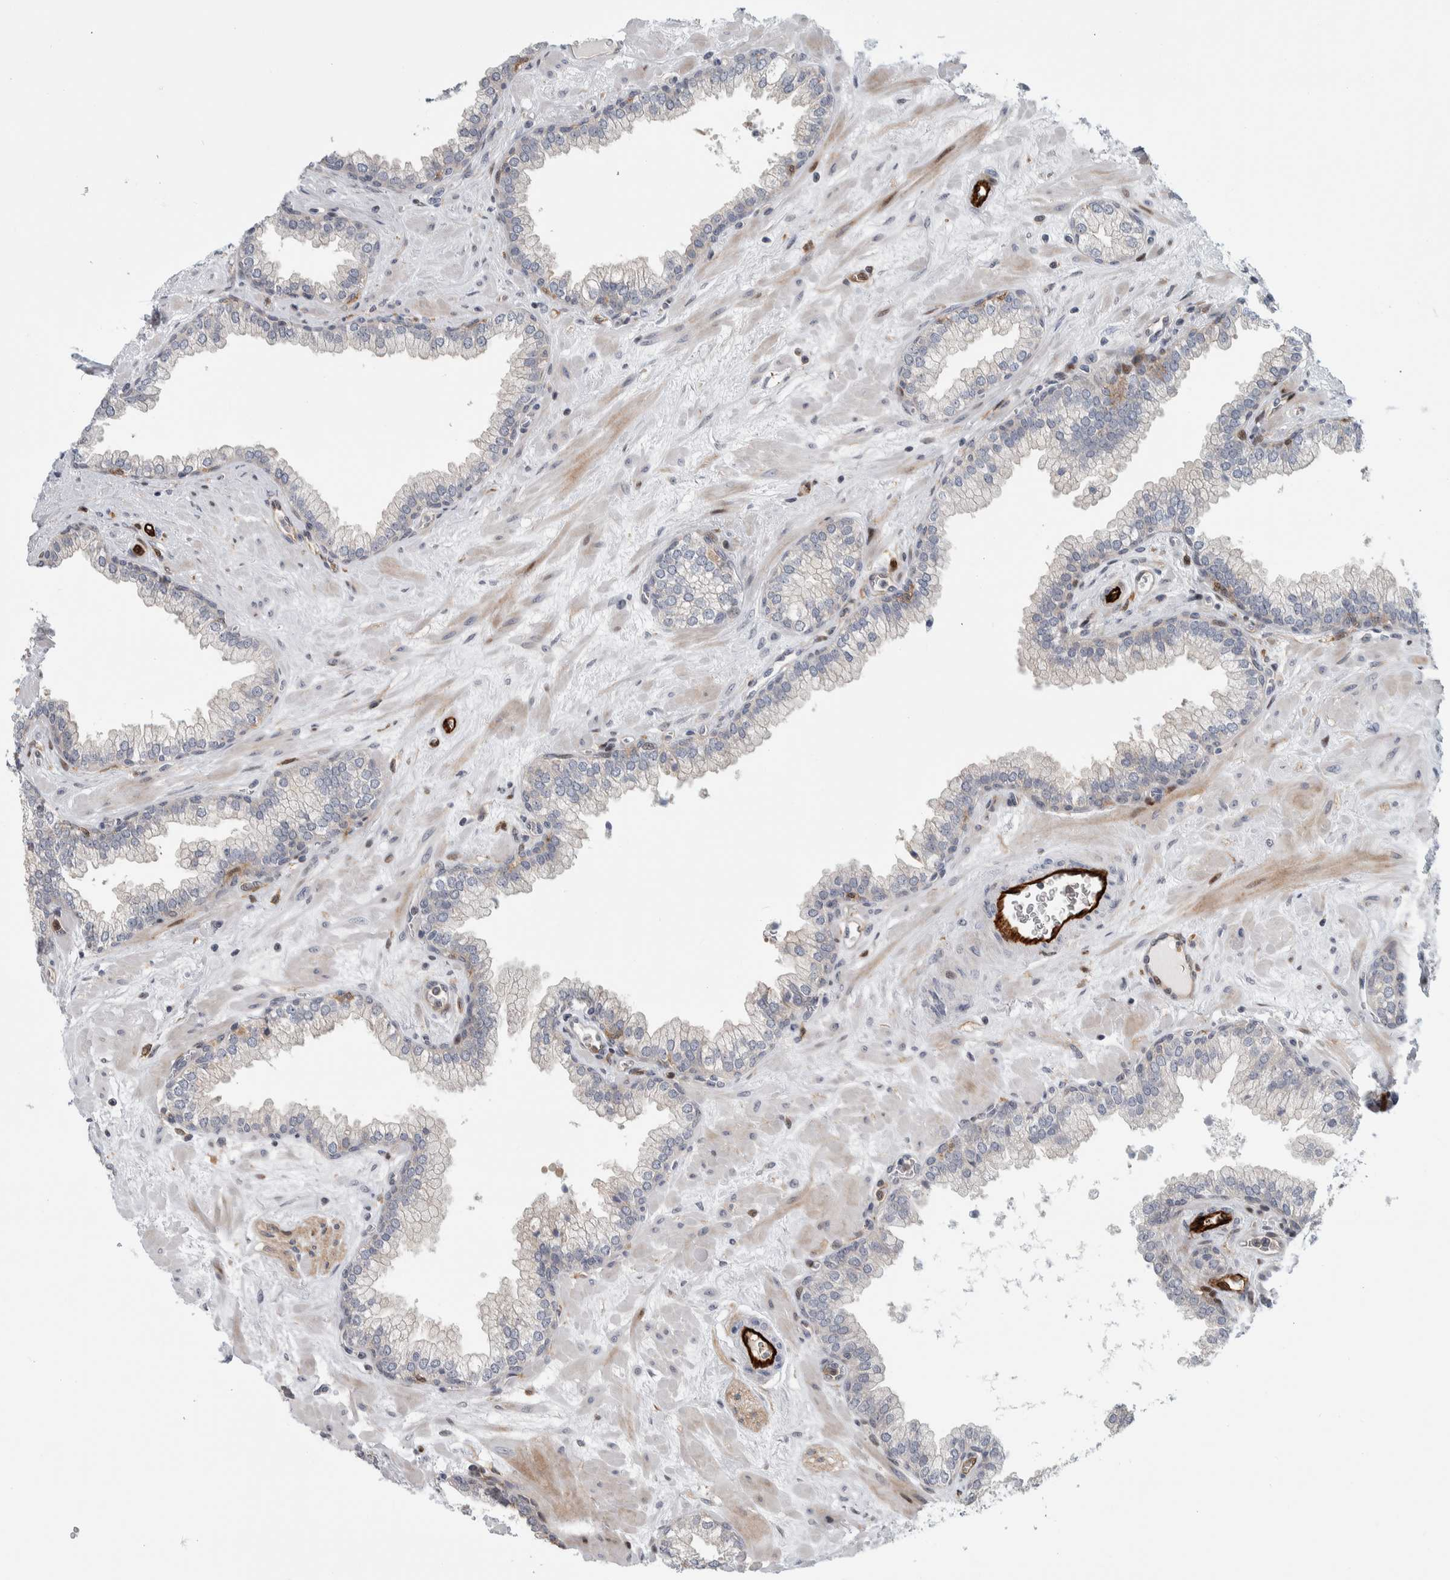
{"staining": {"intensity": "negative", "quantity": "none", "location": "none"}, "tissue": "prostate", "cell_type": "Glandular cells", "image_type": "normal", "snomed": [{"axis": "morphology", "description": "Normal tissue, NOS"}, {"axis": "morphology", "description": "Urothelial carcinoma, Low grade"}, {"axis": "topography", "description": "Urinary bladder"}, {"axis": "topography", "description": "Prostate"}], "caption": "Prostate was stained to show a protein in brown. There is no significant positivity in glandular cells. (Immunohistochemistry (ihc), brightfield microscopy, high magnification).", "gene": "MSL1", "patient": {"sex": "male", "age": 60}}